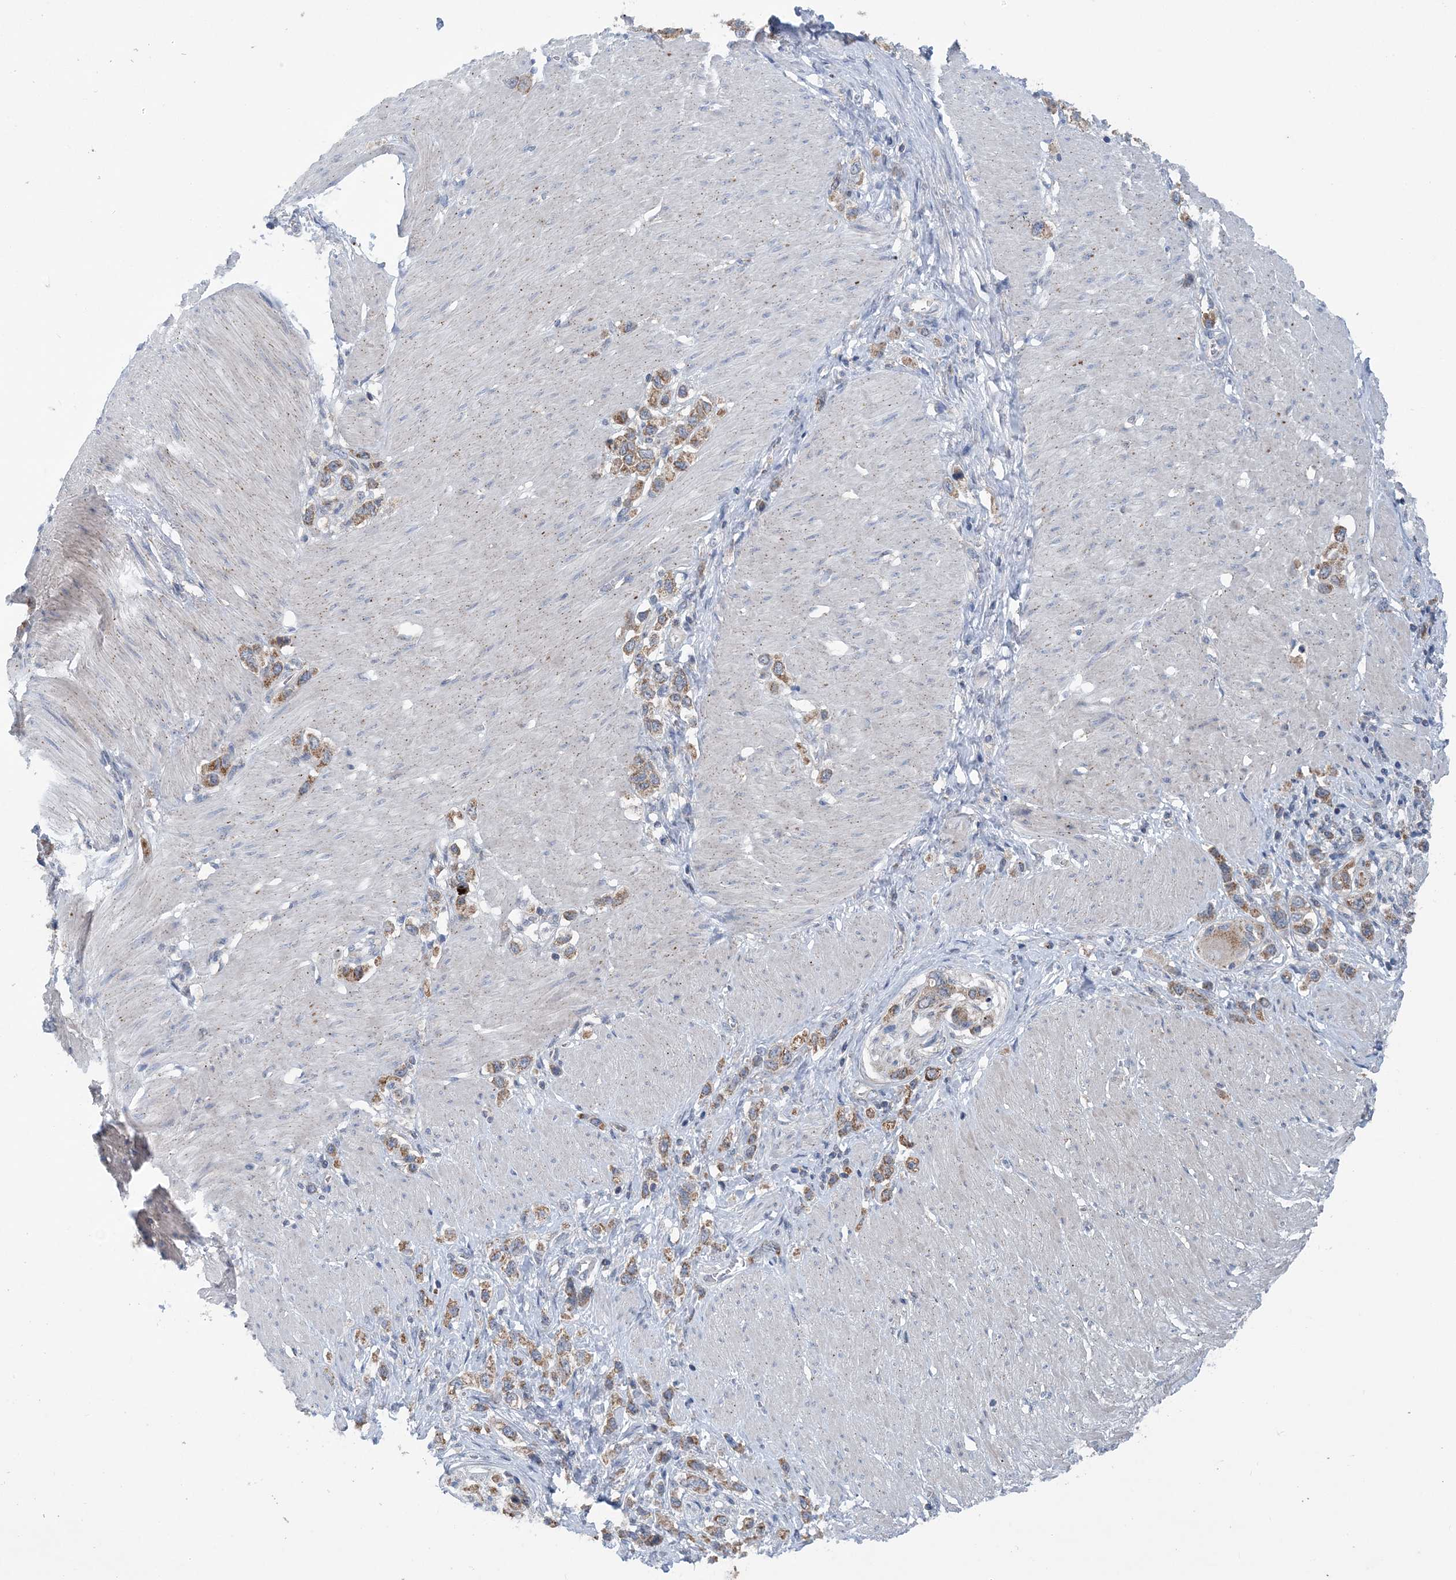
{"staining": {"intensity": "moderate", "quantity": ">75%", "location": "cytoplasmic/membranous"}, "tissue": "stomach cancer", "cell_type": "Tumor cells", "image_type": "cancer", "snomed": [{"axis": "morphology", "description": "Normal tissue, NOS"}, {"axis": "morphology", "description": "Adenocarcinoma, NOS"}, {"axis": "topography", "description": "Stomach, upper"}, {"axis": "topography", "description": "Stomach"}], "caption": "An image of human stomach cancer (adenocarcinoma) stained for a protein reveals moderate cytoplasmic/membranous brown staining in tumor cells. (Stains: DAB (3,3'-diaminobenzidine) in brown, nuclei in blue, Microscopy: brightfield microscopy at high magnification).", "gene": "COPE", "patient": {"sex": "female", "age": 65}}